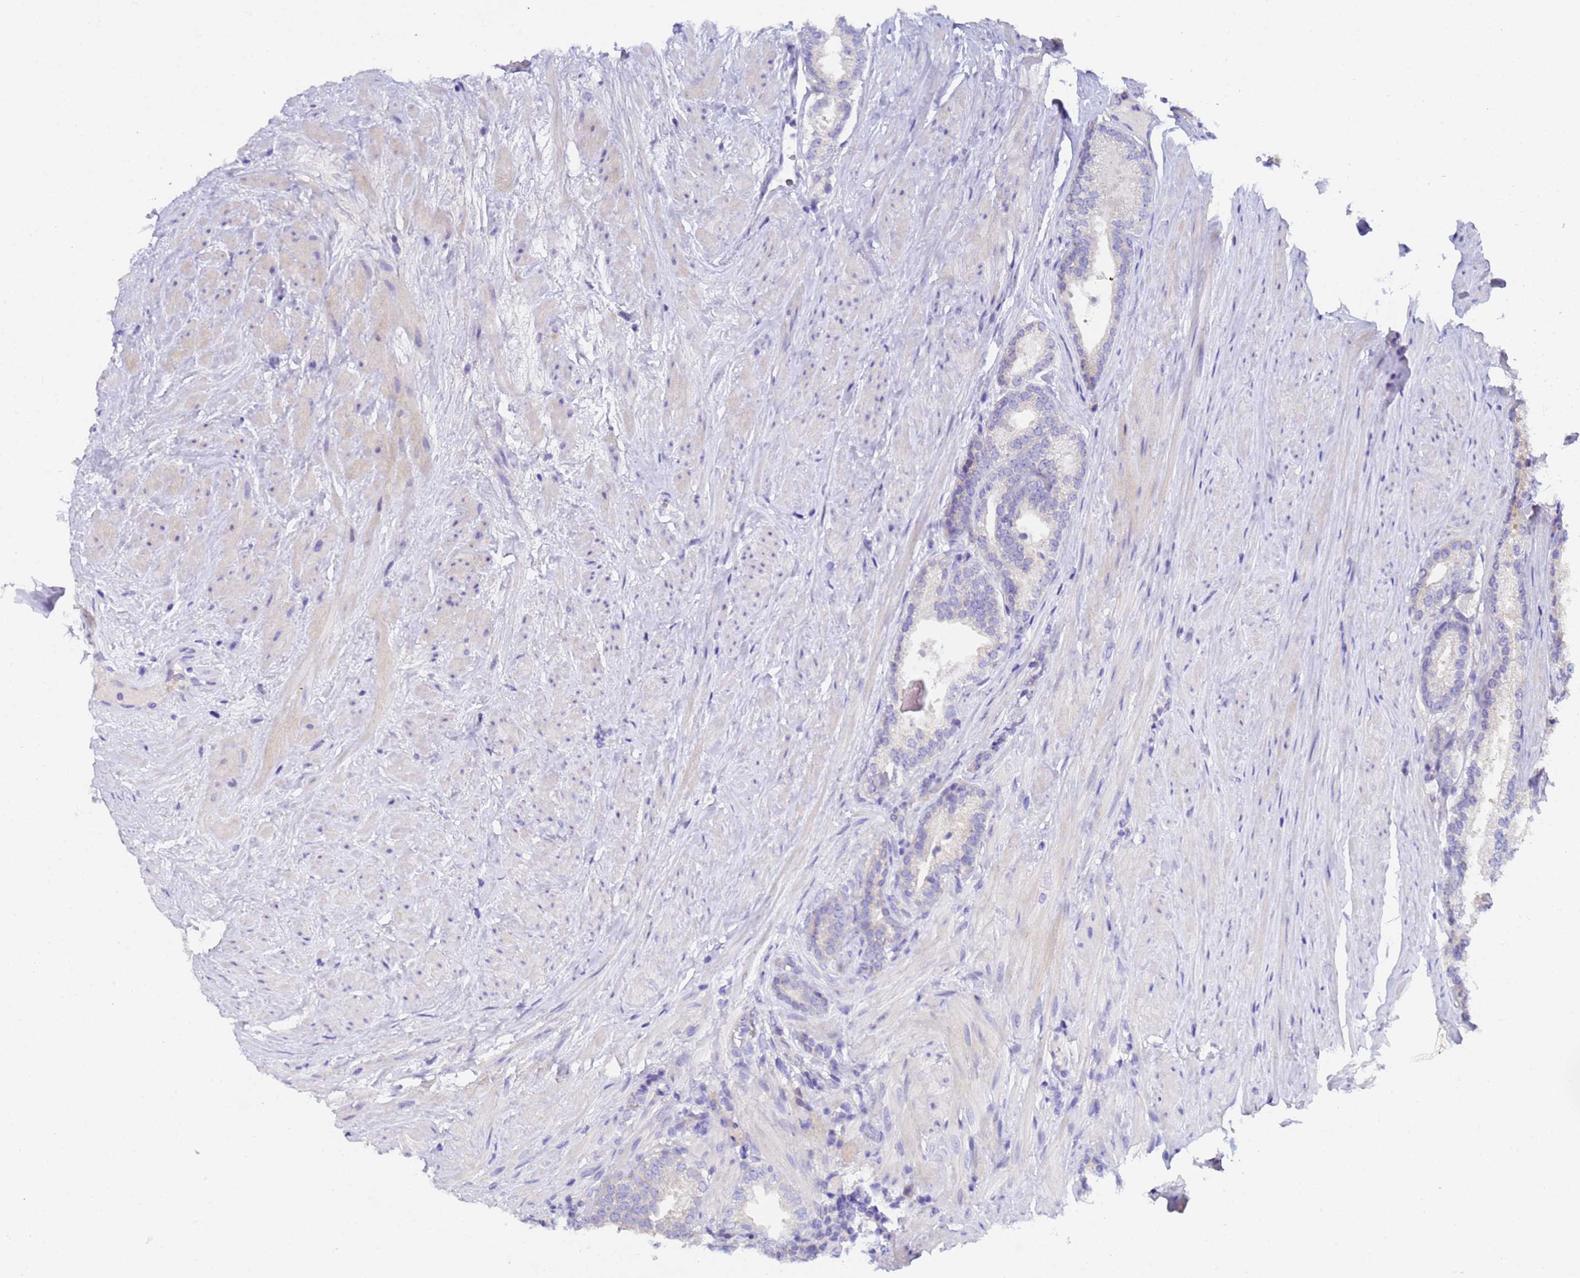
{"staining": {"intensity": "negative", "quantity": "none", "location": "none"}, "tissue": "prostate cancer", "cell_type": "Tumor cells", "image_type": "cancer", "snomed": [{"axis": "morphology", "description": "Adenocarcinoma, Low grade"}, {"axis": "topography", "description": "Prostate"}], "caption": "This is a histopathology image of IHC staining of prostate cancer (adenocarcinoma (low-grade)), which shows no positivity in tumor cells. The staining was performed using DAB (3,3'-diaminobenzidine) to visualize the protein expression in brown, while the nuclei were stained in blue with hematoxylin (Magnification: 20x).", "gene": "UBE2O", "patient": {"sex": "male", "age": 68}}